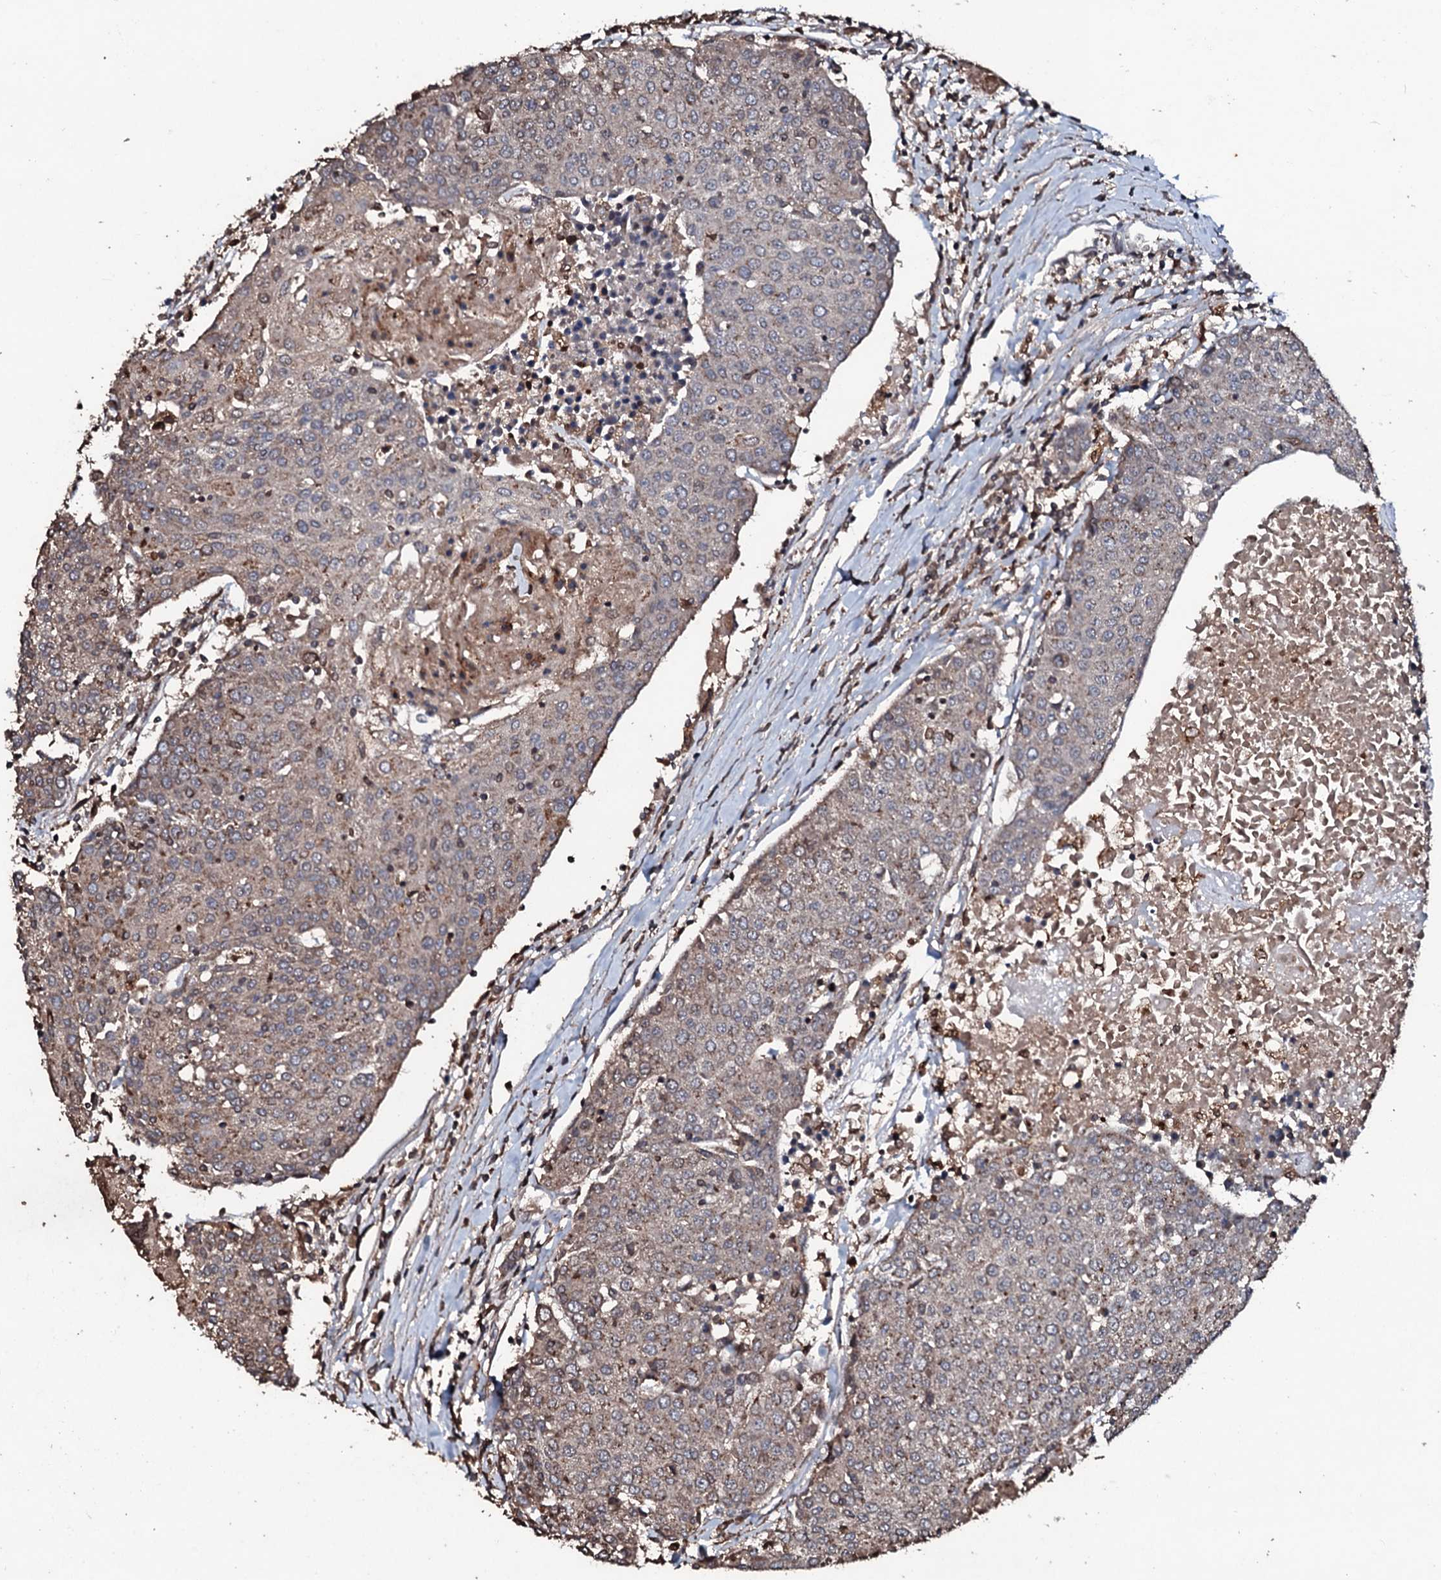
{"staining": {"intensity": "moderate", "quantity": "25%-75%", "location": "cytoplasmic/membranous"}, "tissue": "urothelial cancer", "cell_type": "Tumor cells", "image_type": "cancer", "snomed": [{"axis": "morphology", "description": "Urothelial carcinoma, High grade"}, {"axis": "topography", "description": "Urinary bladder"}], "caption": "Immunohistochemical staining of human urothelial cancer shows medium levels of moderate cytoplasmic/membranous protein positivity in about 25%-75% of tumor cells.", "gene": "SDHAF2", "patient": {"sex": "female", "age": 85}}